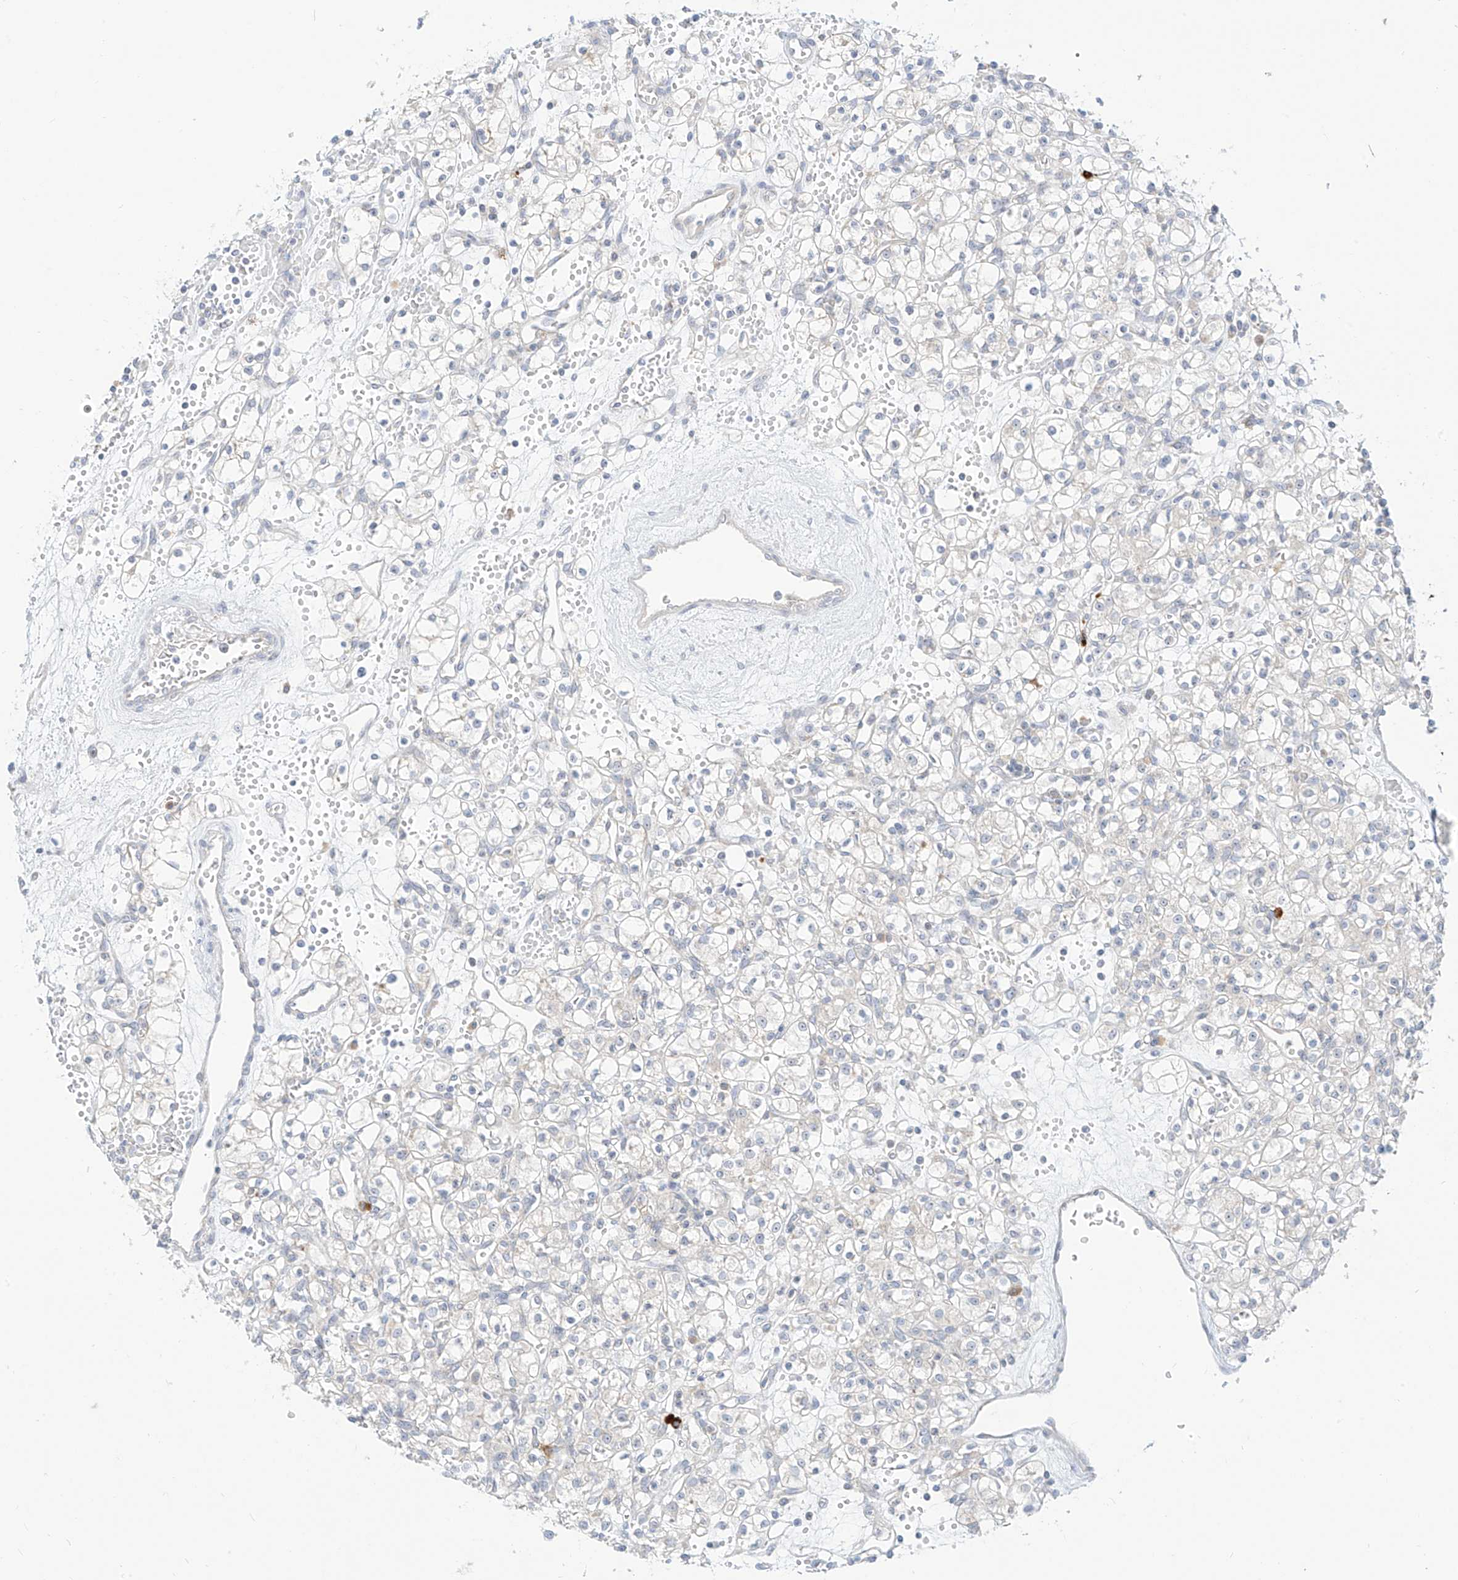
{"staining": {"intensity": "negative", "quantity": "none", "location": "none"}, "tissue": "renal cancer", "cell_type": "Tumor cells", "image_type": "cancer", "snomed": [{"axis": "morphology", "description": "Adenocarcinoma, NOS"}, {"axis": "topography", "description": "Kidney"}], "caption": "This is an immunohistochemistry micrograph of human renal cancer (adenocarcinoma). There is no expression in tumor cells.", "gene": "SYTL3", "patient": {"sex": "female", "age": 59}}